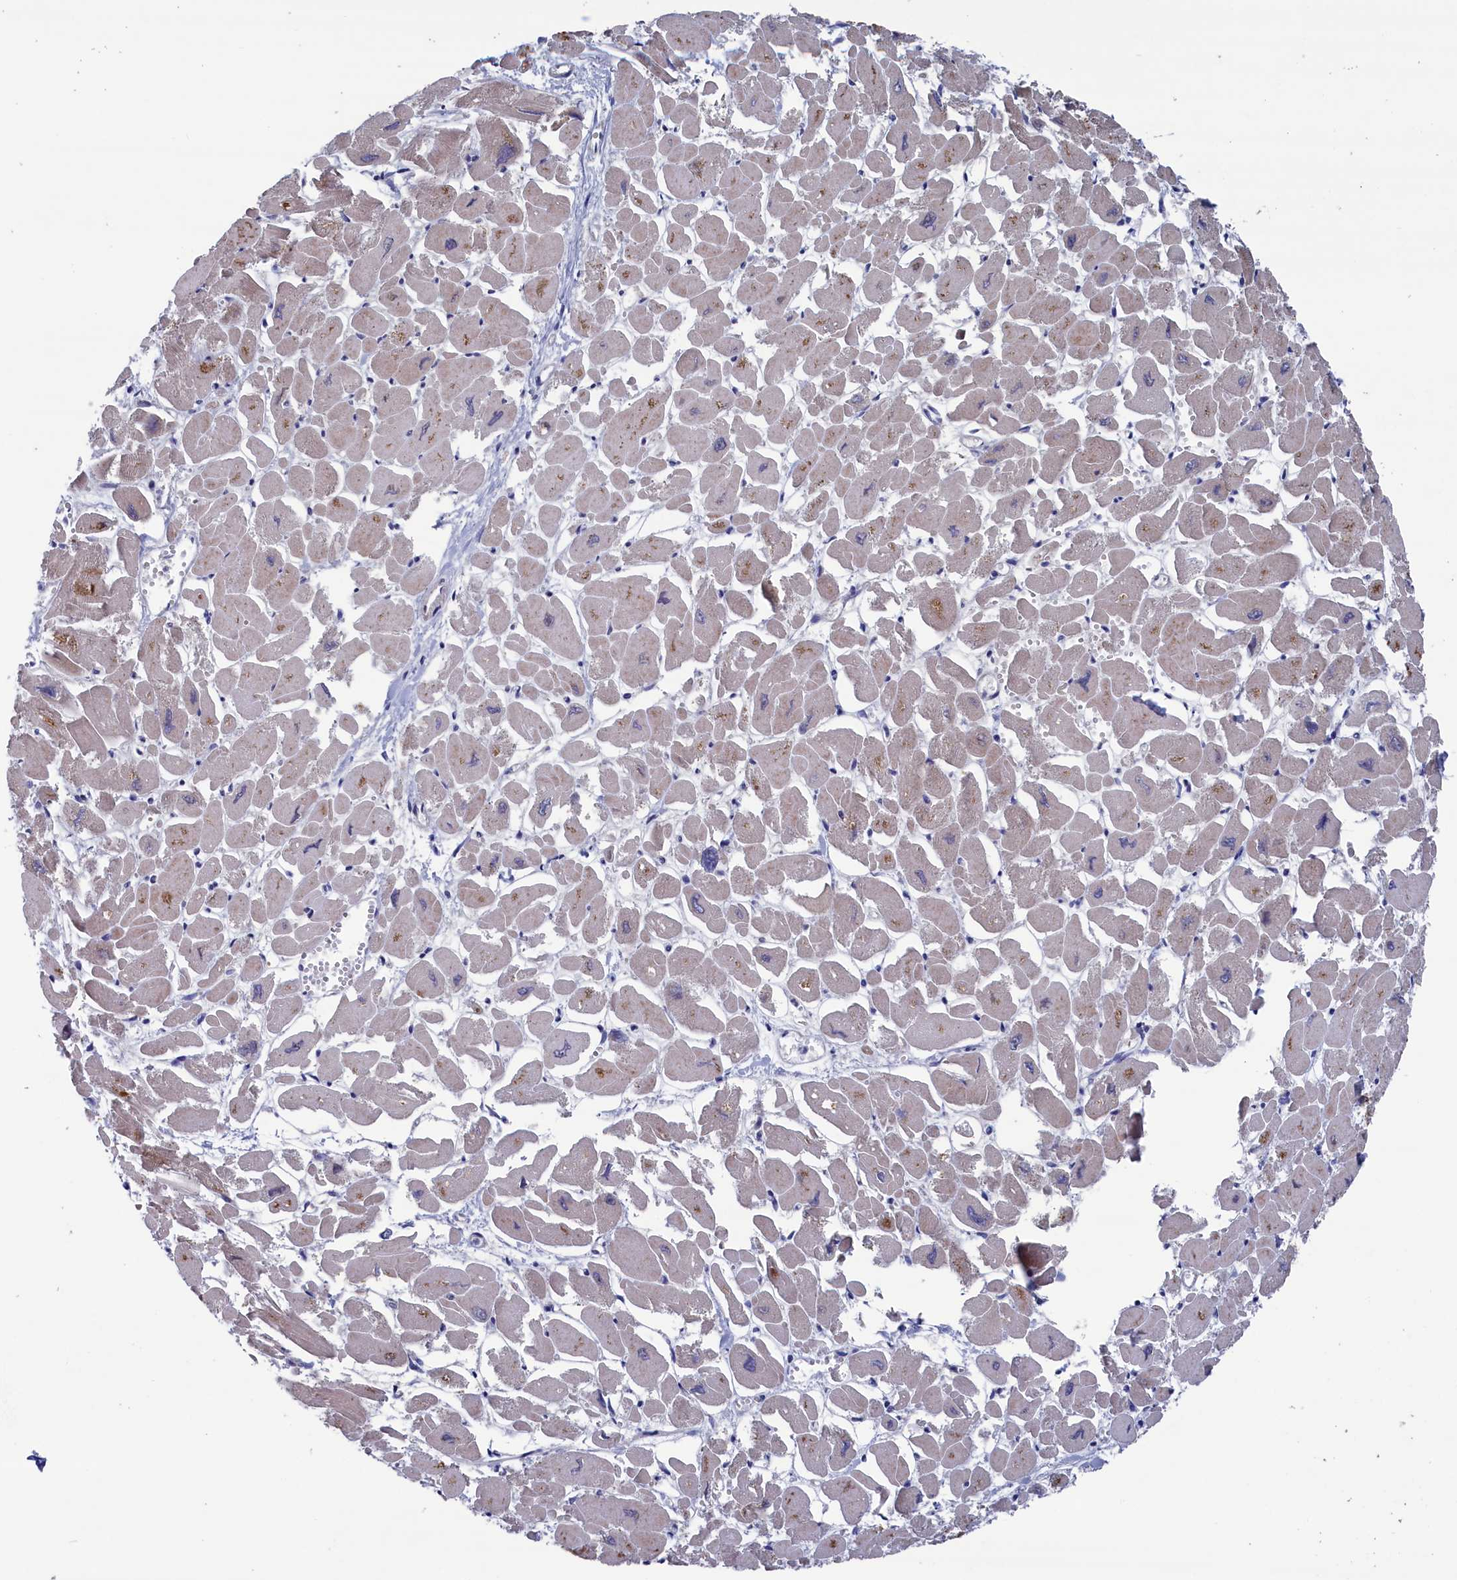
{"staining": {"intensity": "weak", "quantity": "25%-75%", "location": "cytoplasmic/membranous"}, "tissue": "heart muscle", "cell_type": "Cardiomyocytes", "image_type": "normal", "snomed": [{"axis": "morphology", "description": "Normal tissue, NOS"}, {"axis": "topography", "description": "Heart"}], "caption": "Heart muscle stained with a brown dye displays weak cytoplasmic/membranous positive staining in about 25%-75% of cardiomyocytes.", "gene": "SPATA13", "patient": {"sex": "male", "age": 54}}